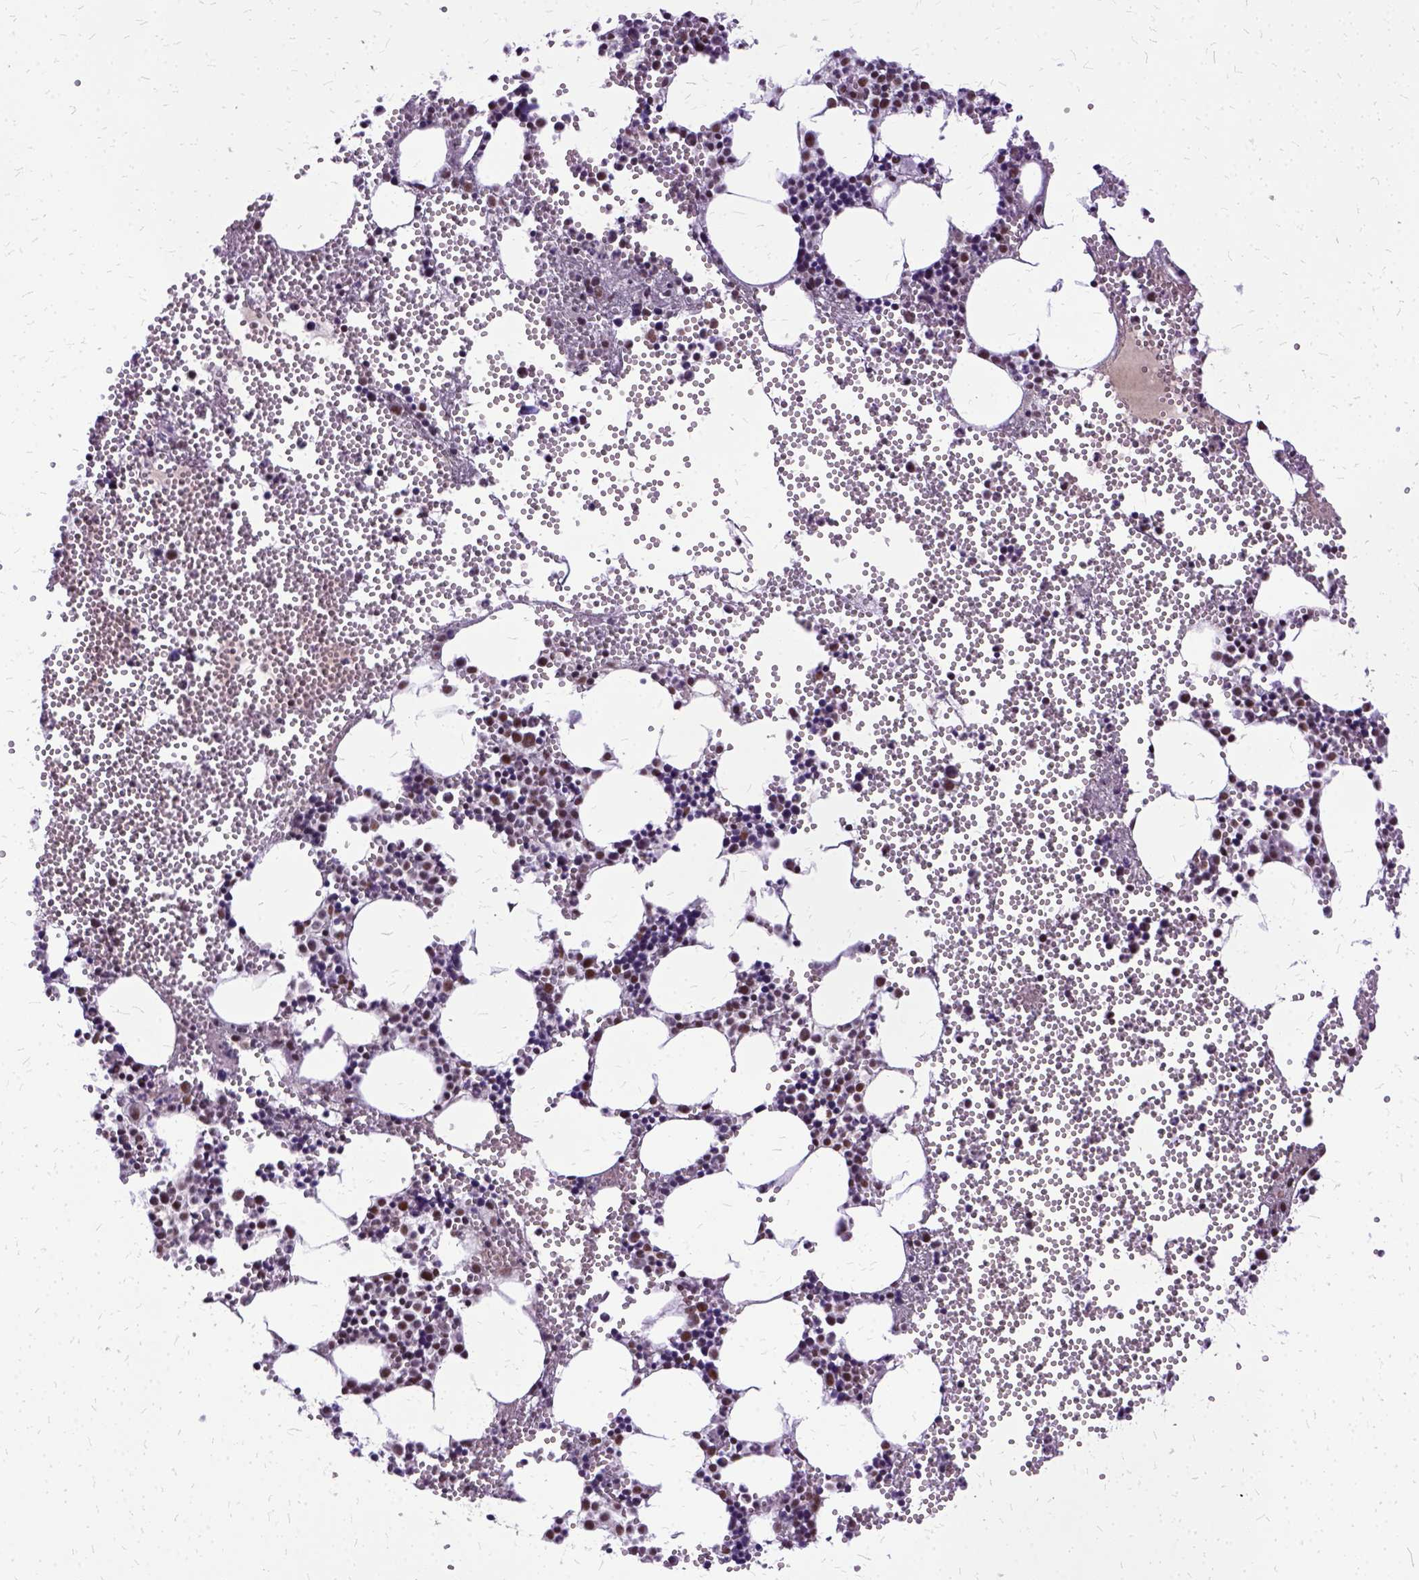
{"staining": {"intensity": "moderate", "quantity": "<25%", "location": "nuclear"}, "tissue": "bone marrow", "cell_type": "Hematopoietic cells", "image_type": "normal", "snomed": [{"axis": "morphology", "description": "Normal tissue, NOS"}, {"axis": "topography", "description": "Bone marrow"}], "caption": "Protein expression analysis of benign human bone marrow reveals moderate nuclear expression in approximately <25% of hematopoietic cells.", "gene": "SETD1A", "patient": {"sex": "male", "age": 89}}